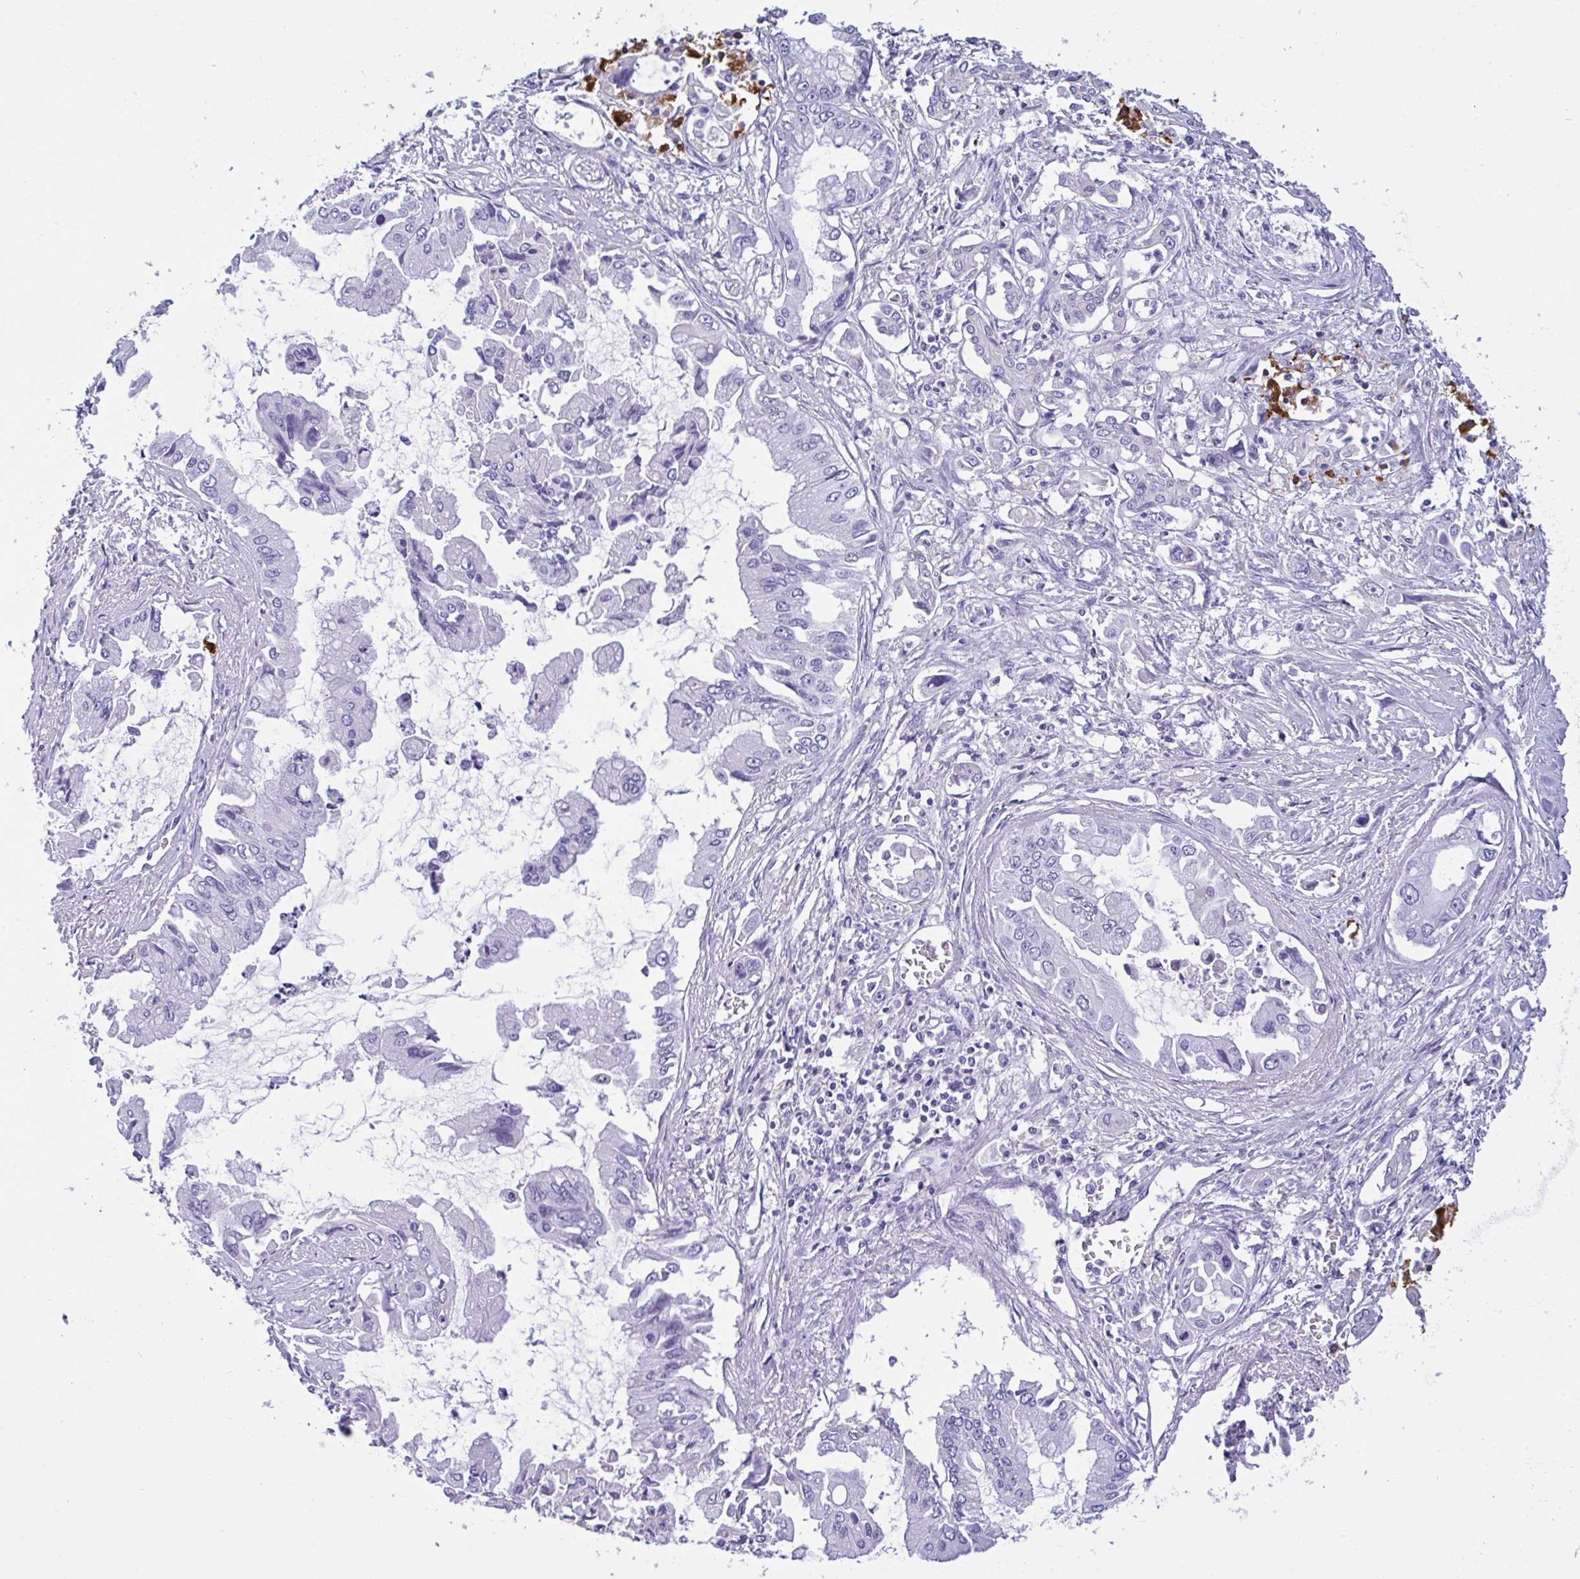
{"staining": {"intensity": "negative", "quantity": "none", "location": "none"}, "tissue": "pancreatic cancer", "cell_type": "Tumor cells", "image_type": "cancer", "snomed": [{"axis": "morphology", "description": "Adenocarcinoma, NOS"}, {"axis": "topography", "description": "Pancreas"}], "caption": "Histopathology image shows no protein expression in tumor cells of pancreatic adenocarcinoma tissue.", "gene": "CA10", "patient": {"sex": "male", "age": 84}}